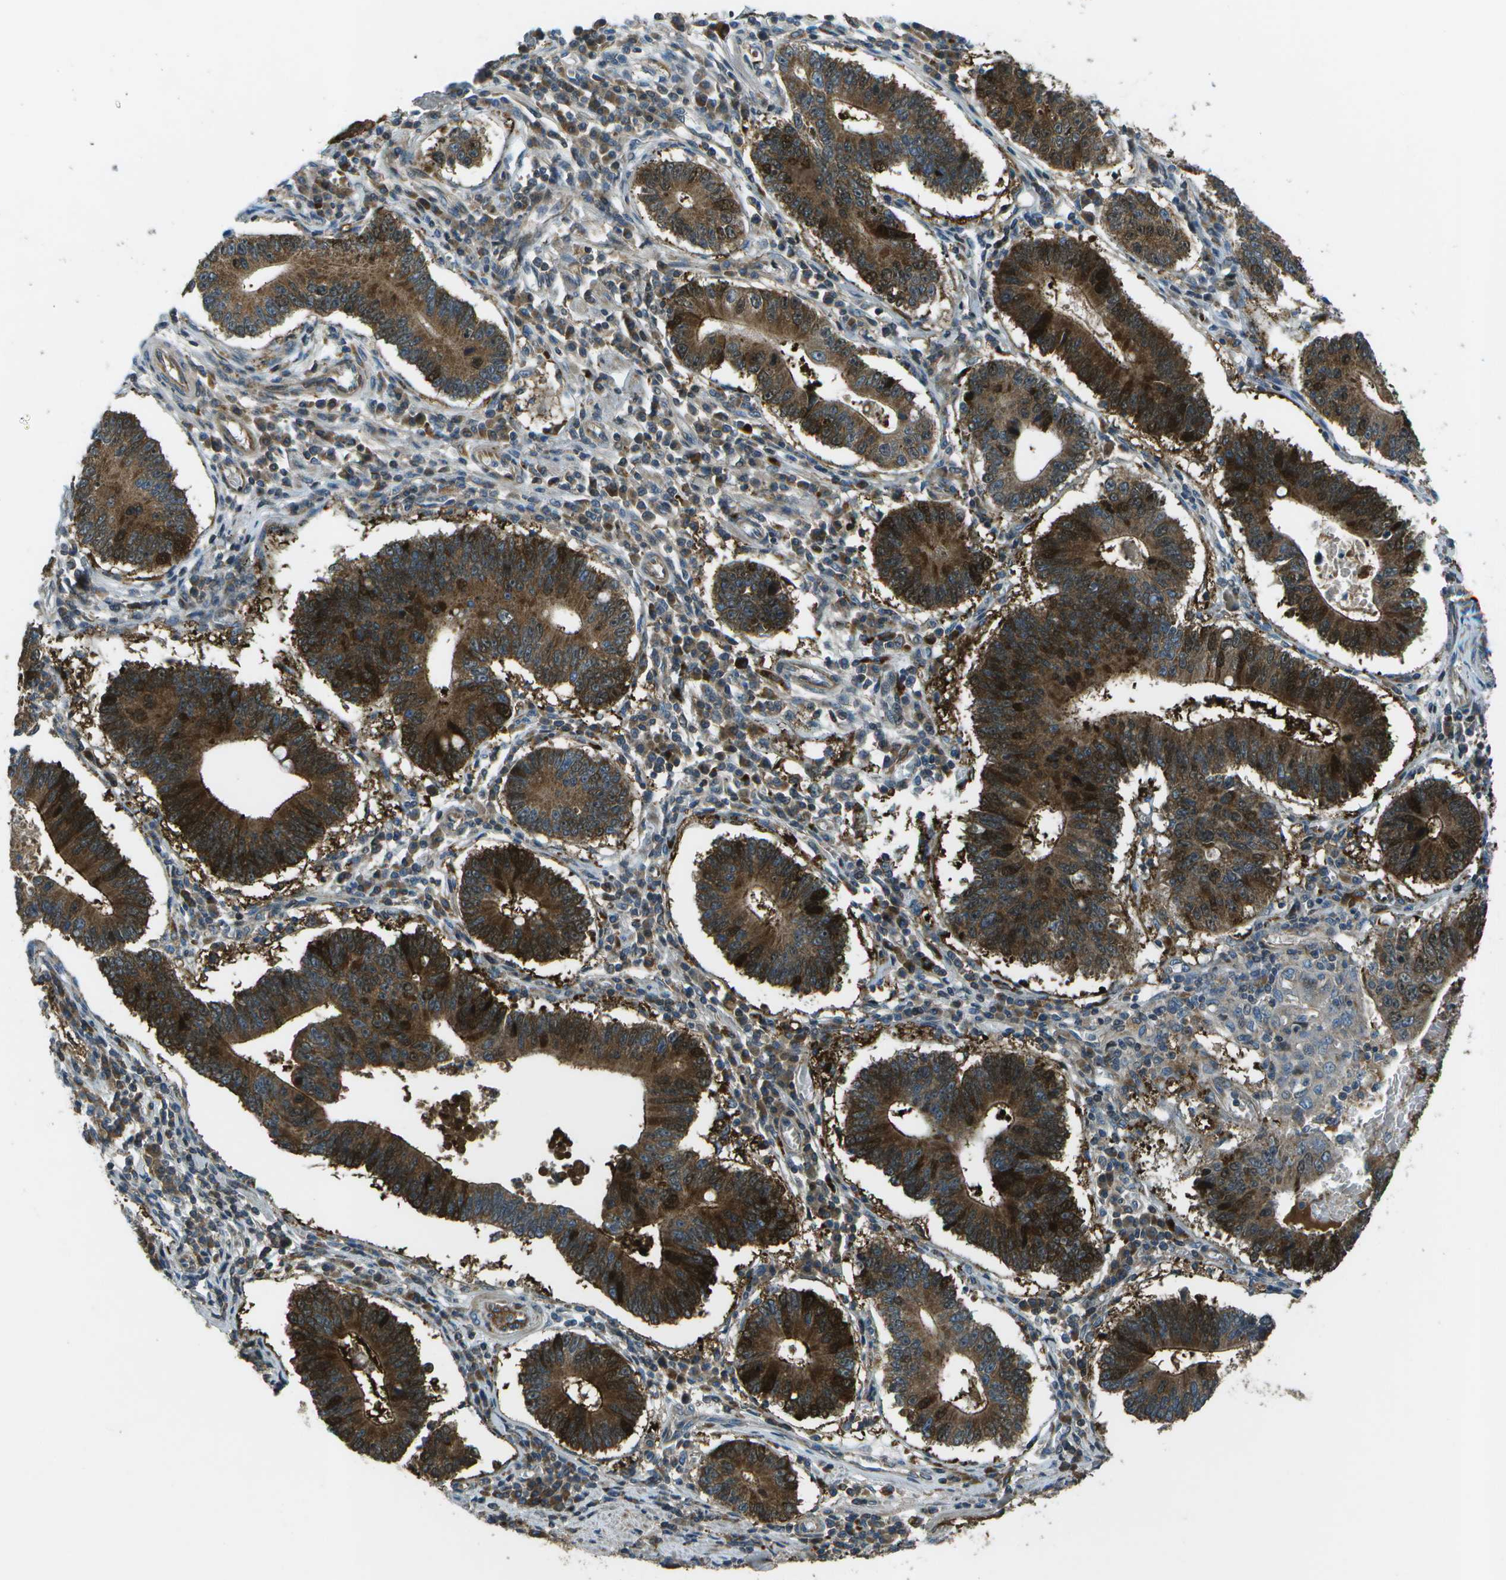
{"staining": {"intensity": "strong", "quantity": ">75%", "location": "cytoplasmic/membranous"}, "tissue": "stomach cancer", "cell_type": "Tumor cells", "image_type": "cancer", "snomed": [{"axis": "morphology", "description": "Adenocarcinoma, NOS"}, {"axis": "topography", "description": "Stomach"}], "caption": "Immunohistochemistry micrograph of neoplastic tissue: stomach cancer stained using immunohistochemistry (IHC) displays high levels of strong protein expression localized specifically in the cytoplasmic/membranous of tumor cells, appearing as a cytoplasmic/membranous brown color.", "gene": "PXYLP1", "patient": {"sex": "male", "age": 59}}